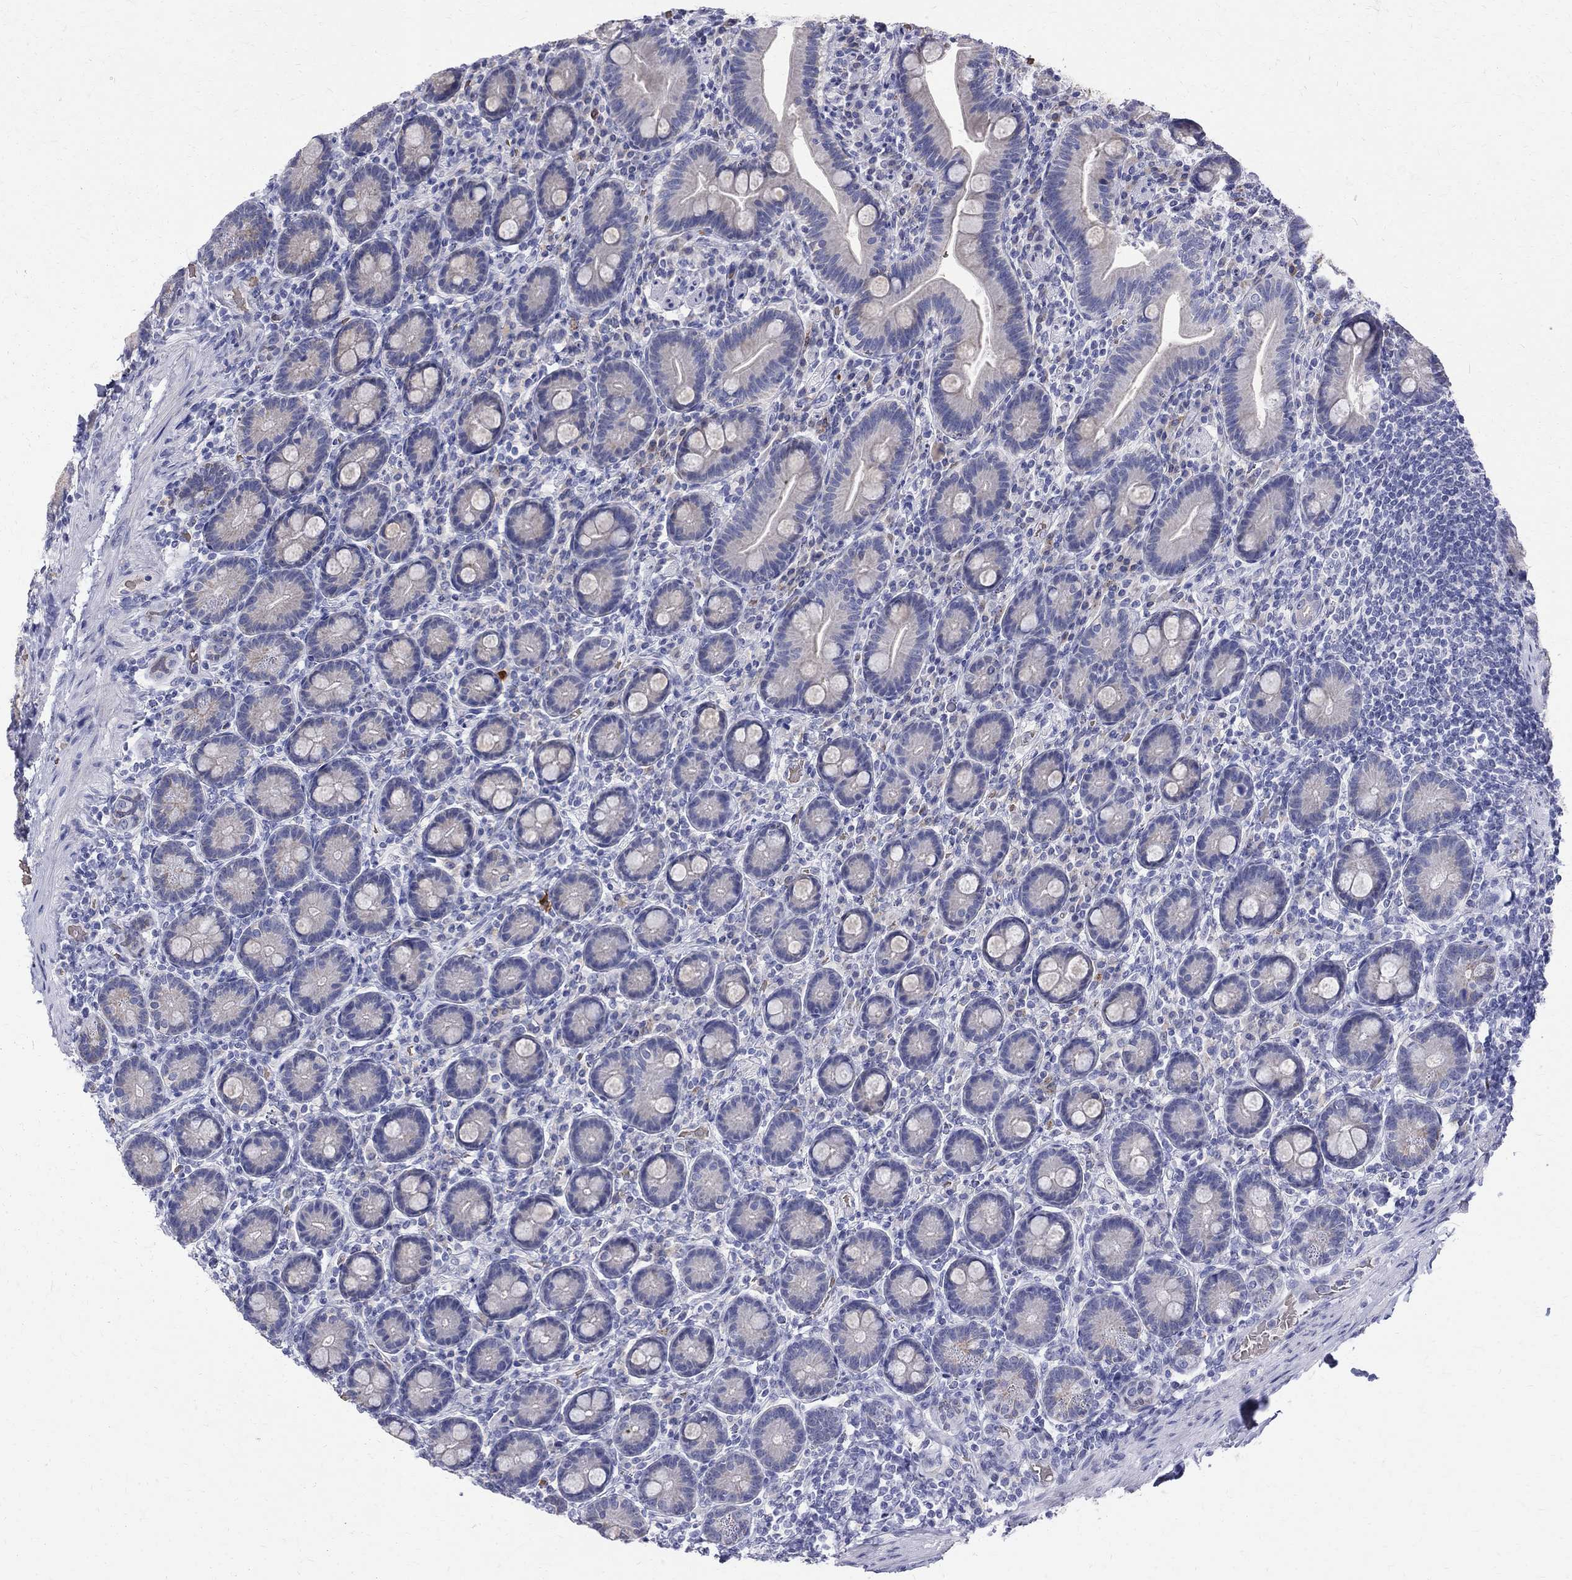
{"staining": {"intensity": "negative", "quantity": "none", "location": "none"}, "tissue": "small intestine", "cell_type": "Glandular cells", "image_type": "normal", "snomed": [{"axis": "morphology", "description": "Normal tissue, NOS"}, {"axis": "topography", "description": "Small intestine"}], "caption": "DAB immunohistochemical staining of normal small intestine demonstrates no significant positivity in glandular cells.", "gene": "AGER", "patient": {"sex": "male", "age": 66}}